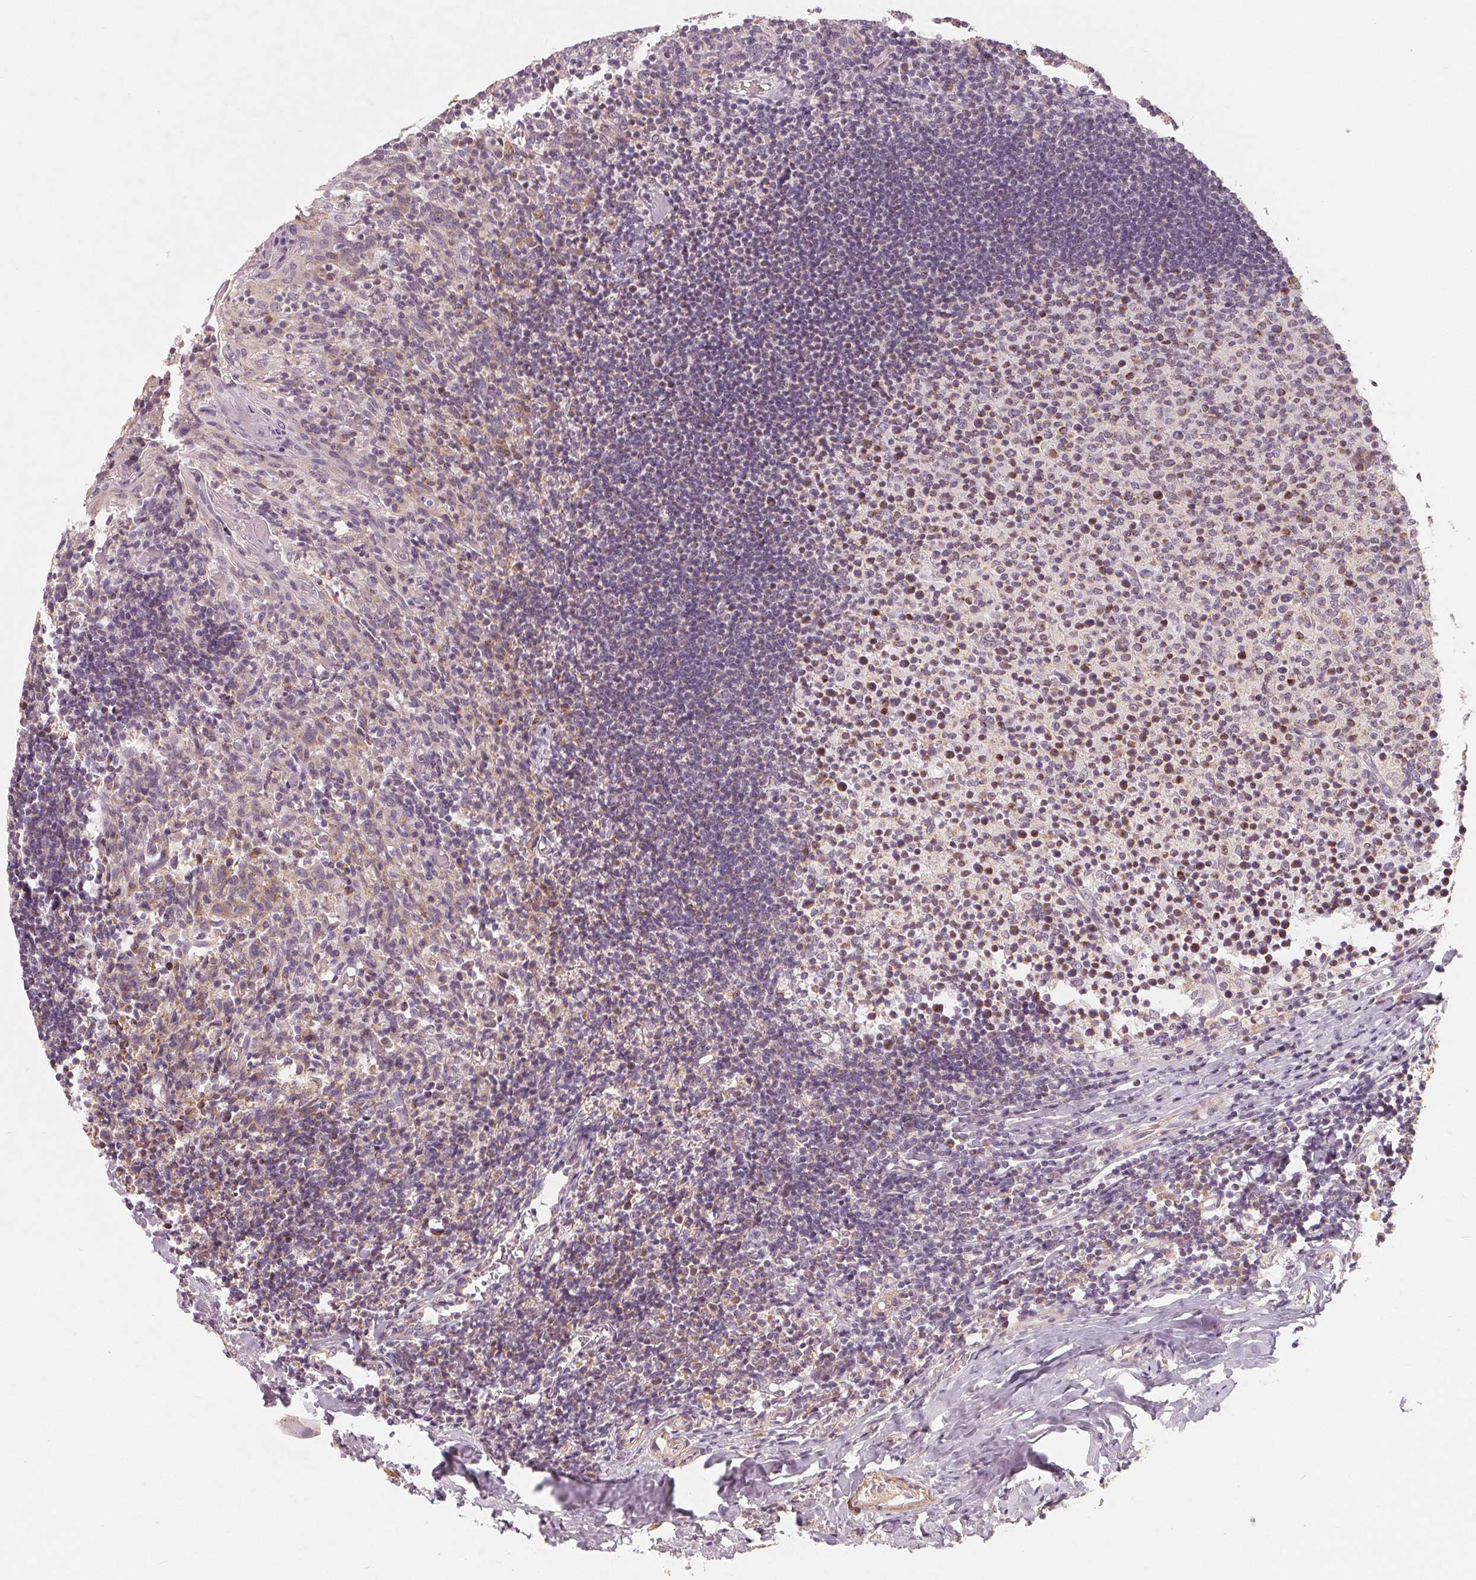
{"staining": {"intensity": "moderate", "quantity": "<25%", "location": "cytoplasmic/membranous,nuclear"}, "tissue": "tonsil", "cell_type": "Germinal center cells", "image_type": "normal", "snomed": [{"axis": "morphology", "description": "Normal tissue, NOS"}, {"axis": "topography", "description": "Tonsil"}], "caption": "Benign tonsil demonstrates moderate cytoplasmic/membranous,nuclear expression in about <25% of germinal center cells, visualized by immunohistochemistry. The staining was performed using DAB, with brown indicating positive protein expression. Nuclei are stained blue with hematoxylin.", "gene": "GHITM", "patient": {"sex": "female", "age": 10}}